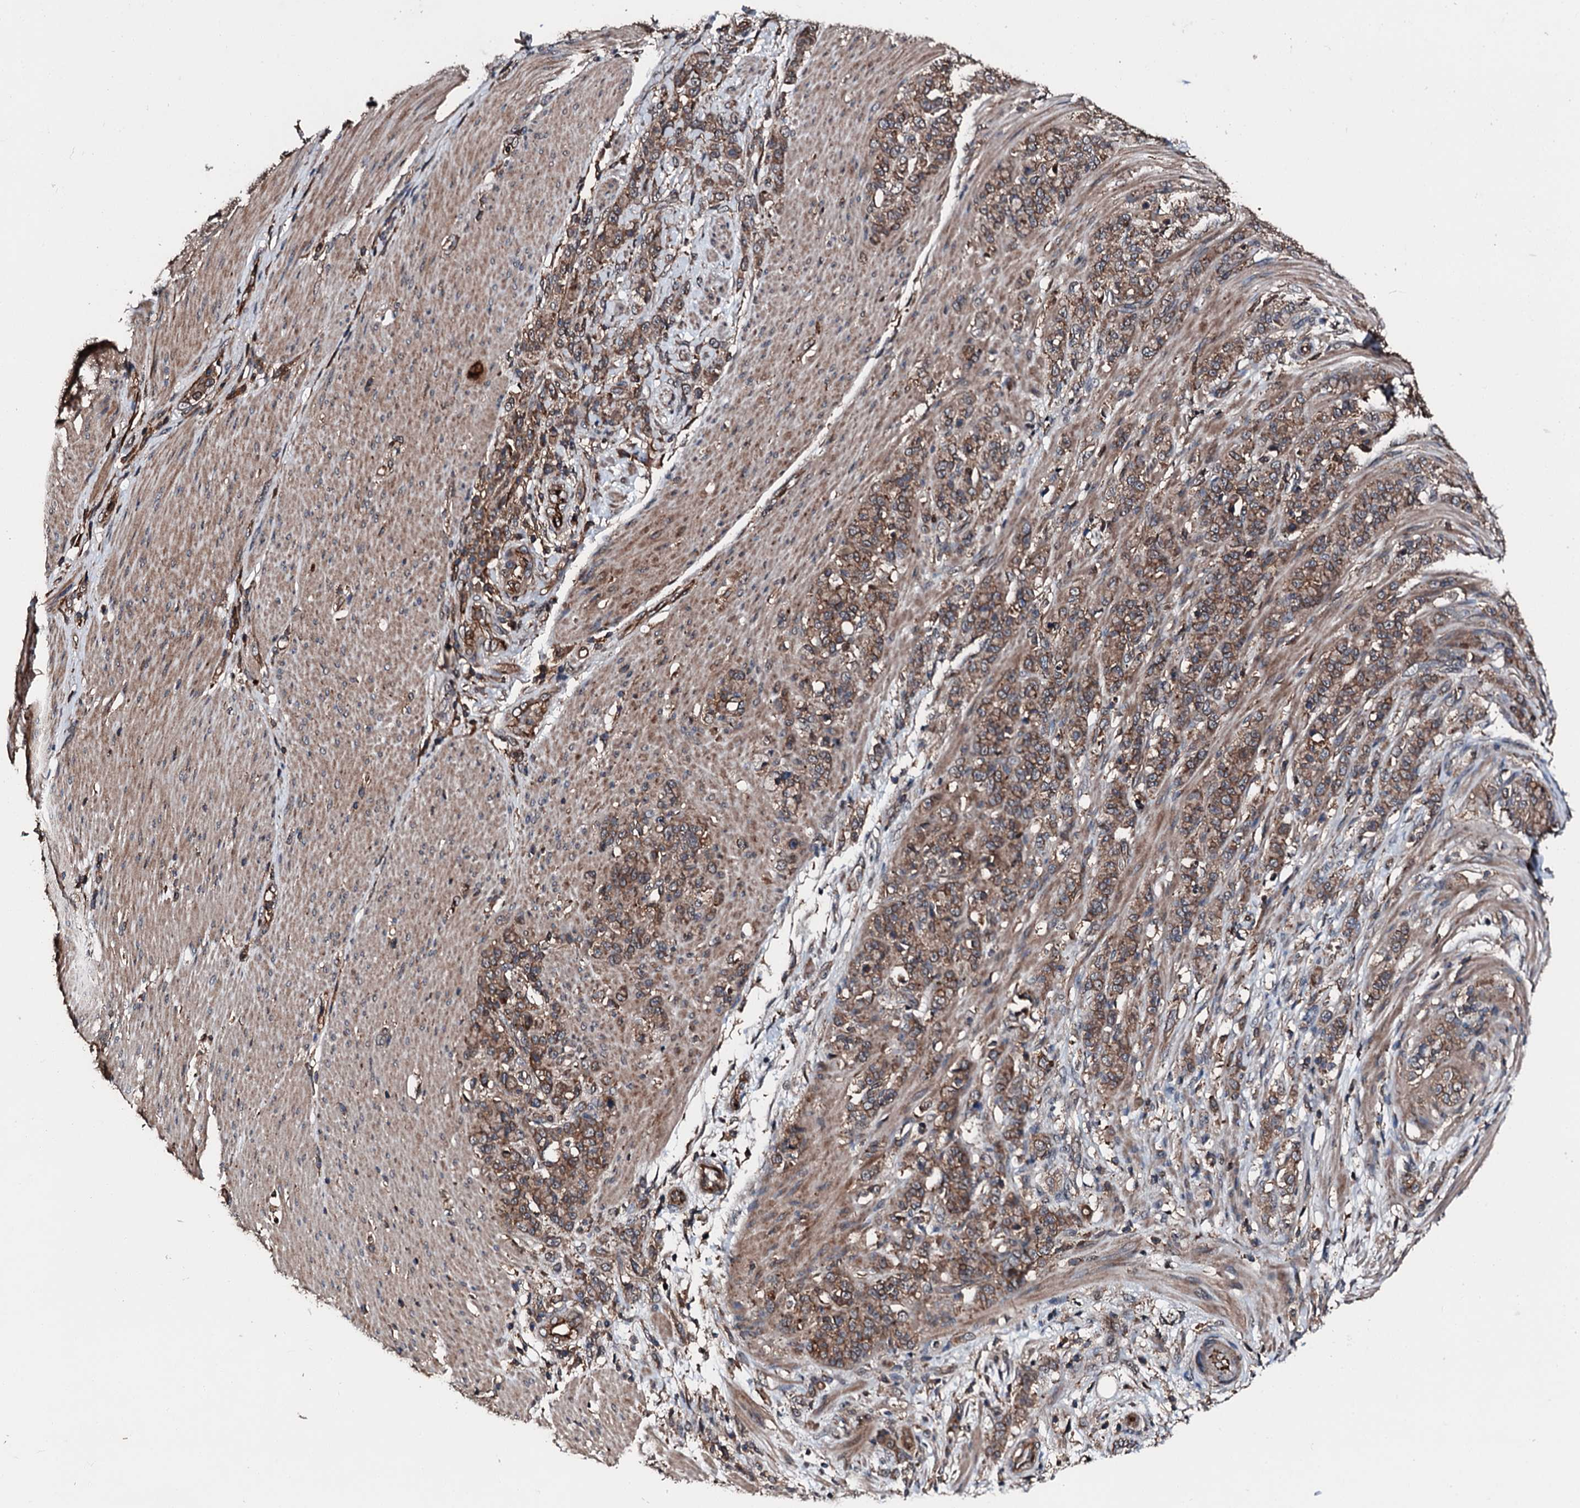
{"staining": {"intensity": "moderate", "quantity": ">75%", "location": "cytoplasmic/membranous"}, "tissue": "stomach cancer", "cell_type": "Tumor cells", "image_type": "cancer", "snomed": [{"axis": "morphology", "description": "Adenocarcinoma, NOS"}, {"axis": "topography", "description": "Stomach"}], "caption": "The histopathology image displays staining of stomach adenocarcinoma, revealing moderate cytoplasmic/membranous protein positivity (brown color) within tumor cells. (IHC, brightfield microscopy, high magnification).", "gene": "FGD4", "patient": {"sex": "female", "age": 79}}